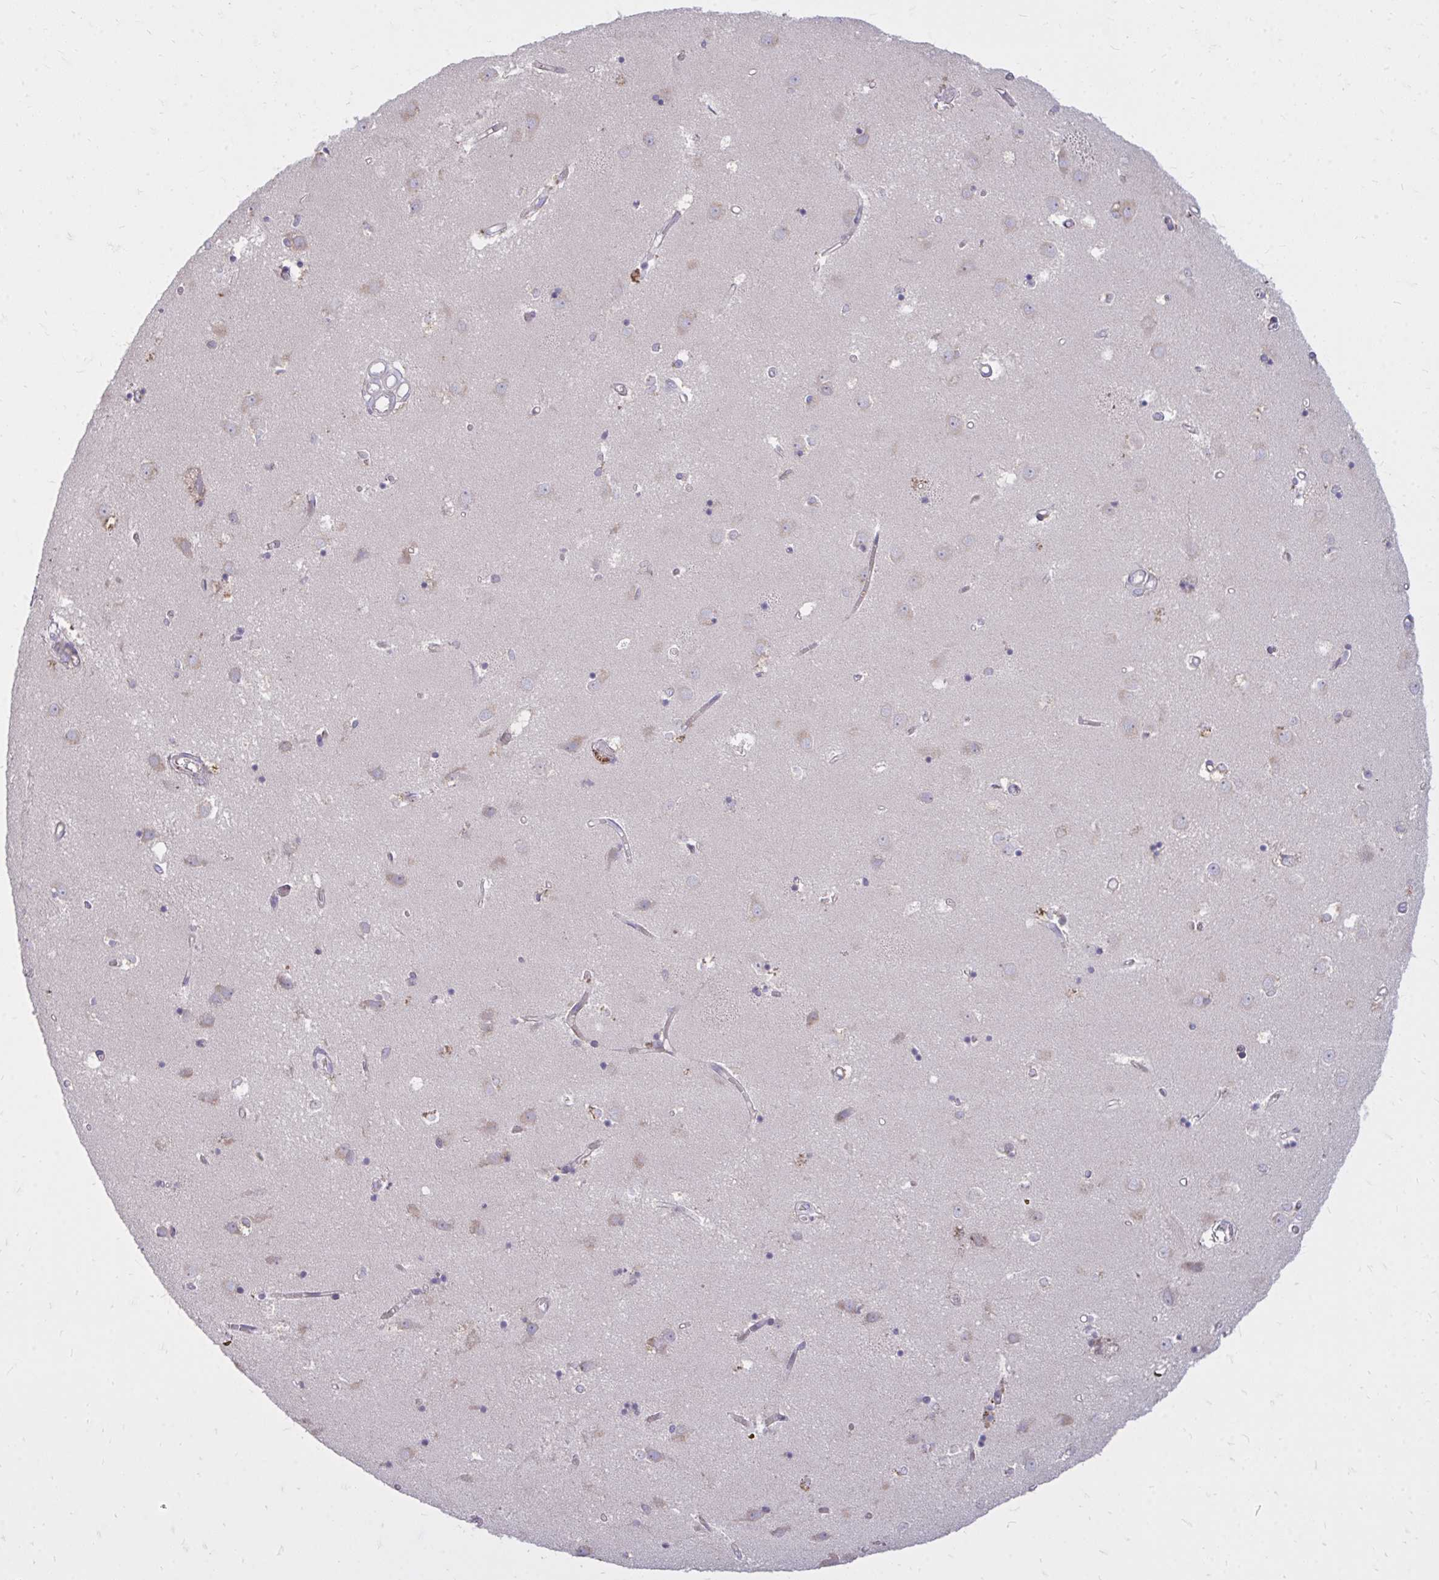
{"staining": {"intensity": "negative", "quantity": "none", "location": "none"}, "tissue": "caudate", "cell_type": "Glial cells", "image_type": "normal", "snomed": [{"axis": "morphology", "description": "Normal tissue, NOS"}, {"axis": "topography", "description": "Lateral ventricle wall"}], "caption": "Immunohistochemical staining of unremarkable caudate reveals no significant expression in glial cells. Brightfield microscopy of IHC stained with DAB (3,3'-diaminobenzidine) (brown) and hematoxylin (blue), captured at high magnification.", "gene": "RAB6A", "patient": {"sex": "male", "age": 54}}